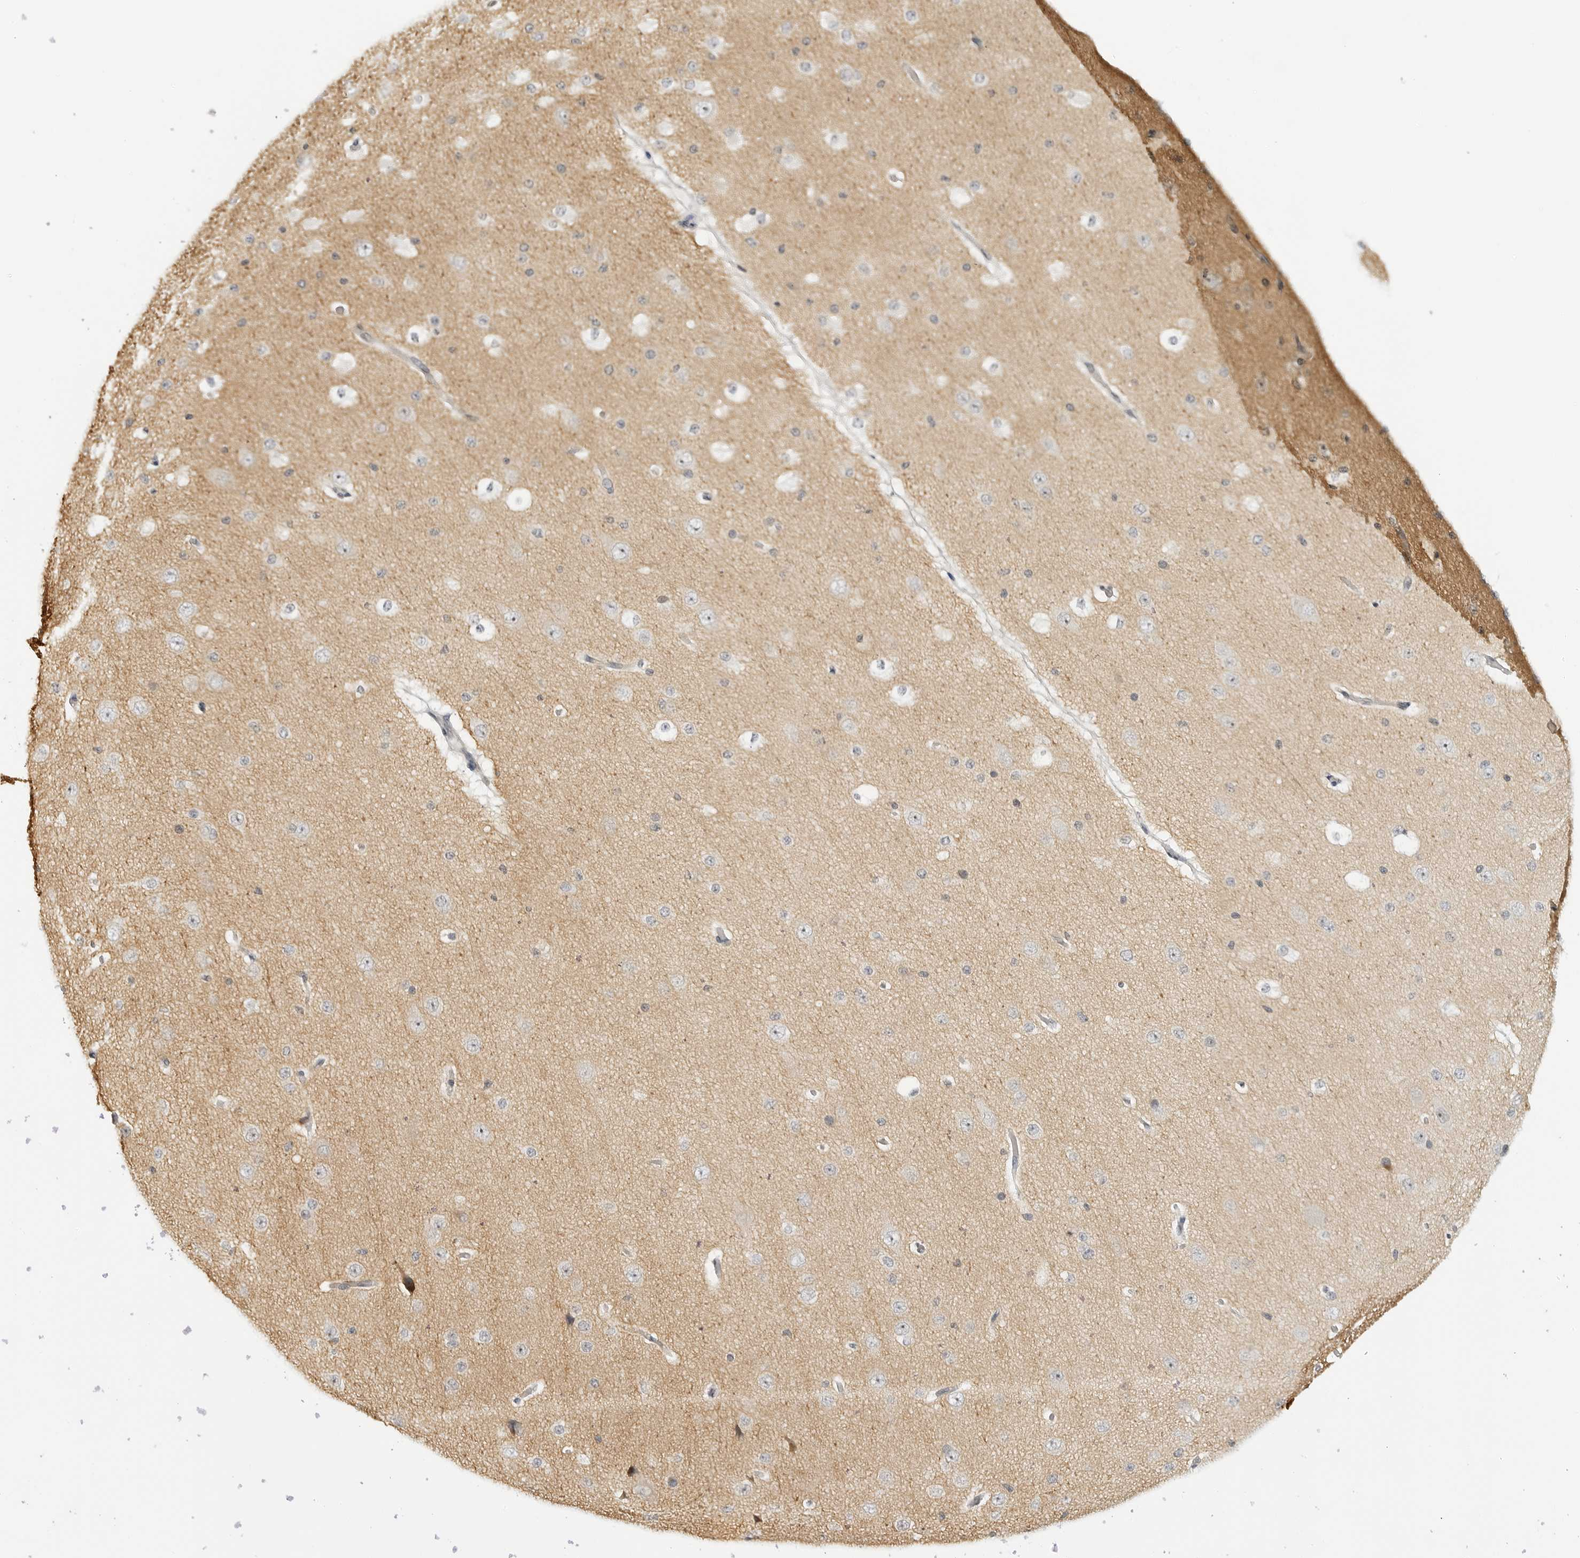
{"staining": {"intensity": "negative", "quantity": "none", "location": "none"}, "tissue": "cerebral cortex", "cell_type": "Endothelial cells", "image_type": "normal", "snomed": [{"axis": "morphology", "description": "Normal tissue, NOS"}, {"axis": "morphology", "description": "Developmental malformation"}, {"axis": "topography", "description": "Cerebral cortex"}], "caption": "Immunohistochemistry of normal human cerebral cortex displays no expression in endothelial cells. The staining is performed using DAB brown chromogen with nuclei counter-stained in using hematoxylin.", "gene": "MAP2K5", "patient": {"sex": "female", "age": 30}}